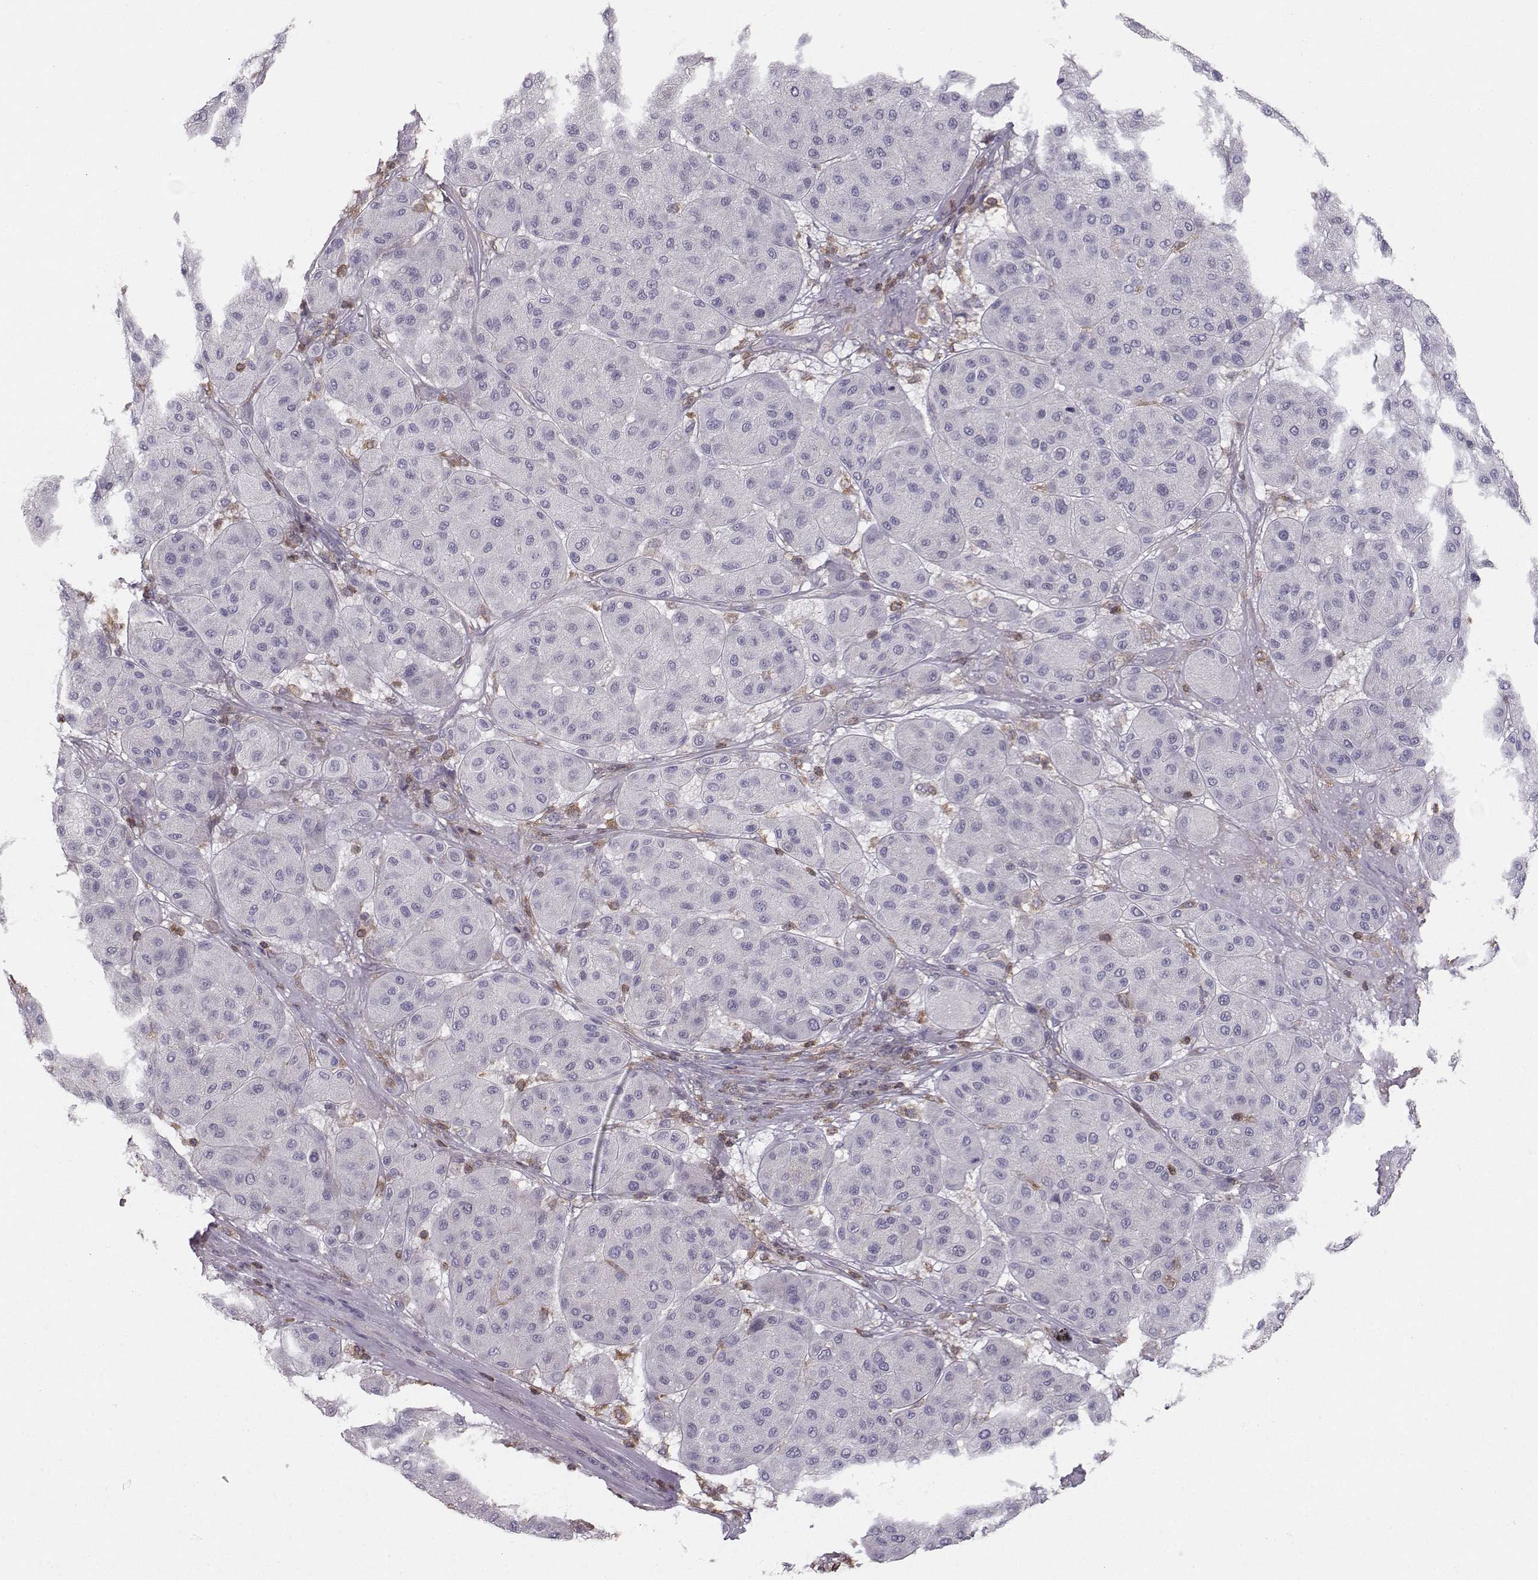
{"staining": {"intensity": "negative", "quantity": "none", "location": "none"}, "tissue": "melanoma", "cell_type": "Tumor cells", "image_type": "cancer", "snomed": [{"axis": "morphology", "description": "Malignant melanoma, Metastatic site"}, {"axis": "topography", "description": "Smooth muscle"}], "caption": "Immunohistochemistry of human malignant melanoma (metastatic site) demonstrates no positivity in tumor cells.", "gene": "ZBTB32", "patient": {"sex": "male", "age": 41}}